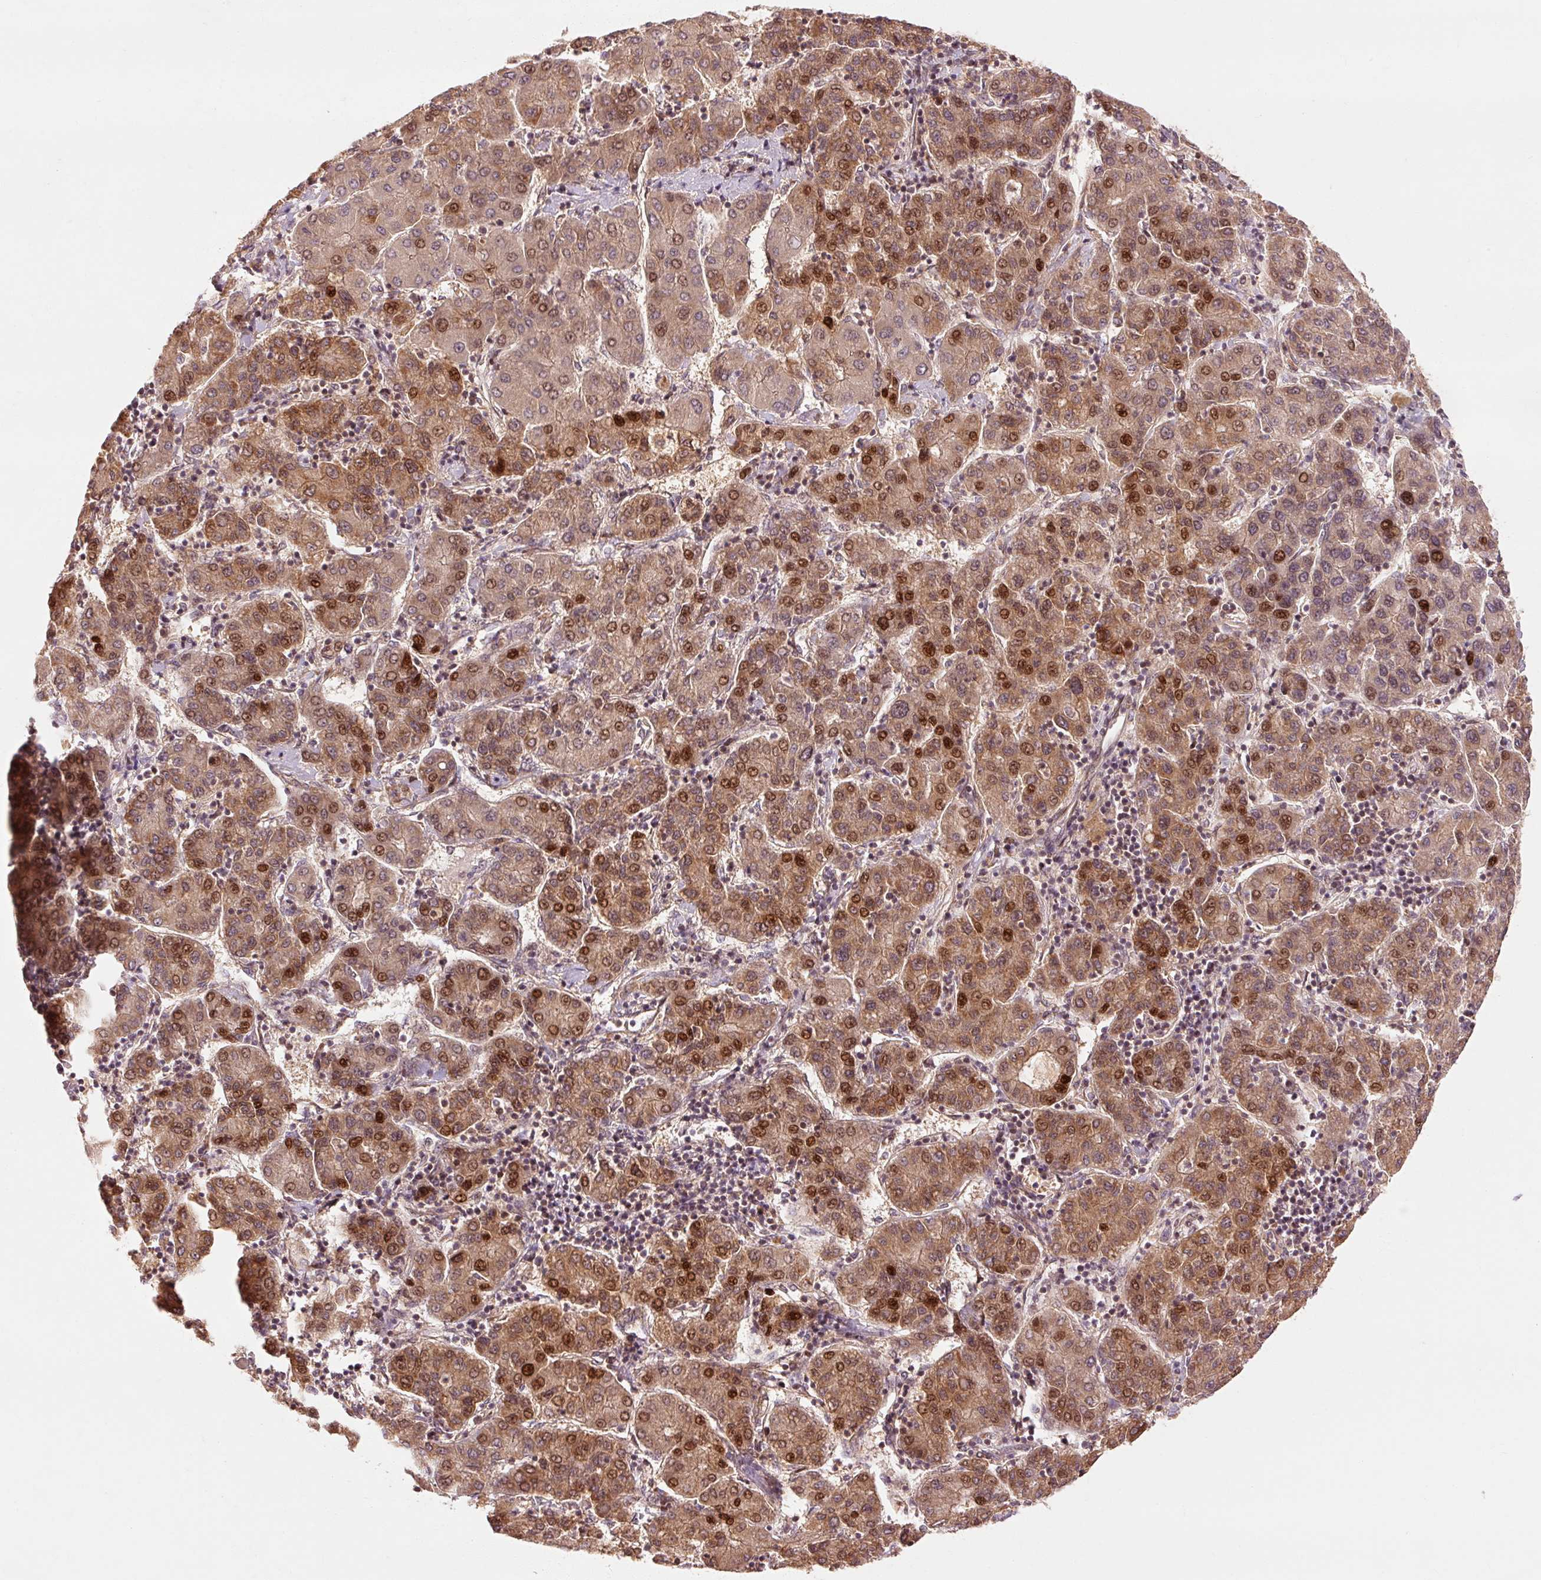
{"staining": {"intensity": "moderate", "quantity": ">75%", "location": "cytoplasmic/membranous,nuclear"}, "tissue": "liver cancer", "cell_type": "Tumor cells", "image_type": "cancer", "snomed": [{"axis": "morphology", "description": "Carcinoma, Hepatocellular, NOS"}, {"axis": "topography", "description": "Liver"}], "caption": "This is an image of immunohistochemistry (IHC) staining of liver cancer (hepatocellular carcinoma), which shows moderate expression in the cytoplasmic/membranous and nuclear of tumor cells.", "gene": "CTNNA1", "patient": {"sex": "male", "age": 65}}